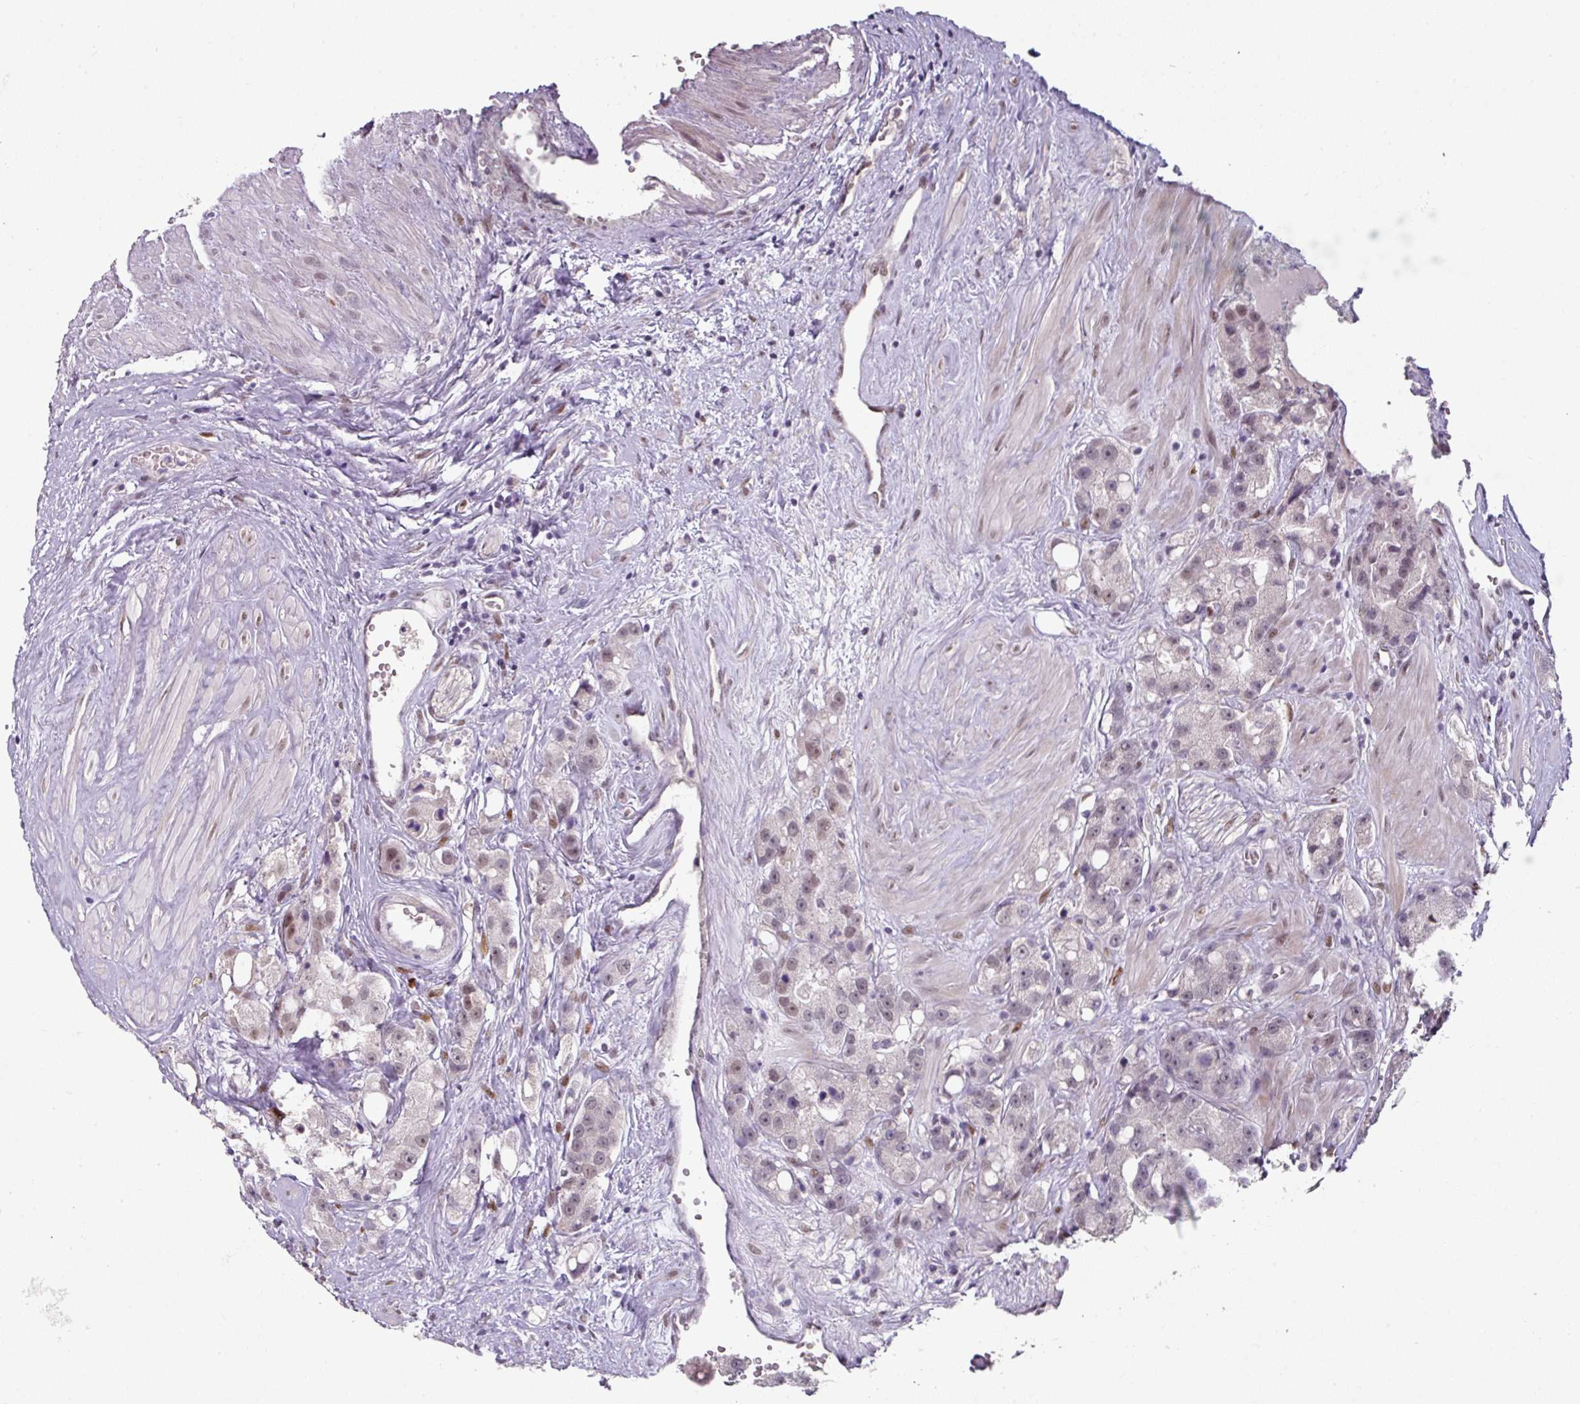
{"staining": {"intensity": "weak", "quantity": ">75%", "location": "nuclear"}, "tissue": "prostate cancer", "cell_type": "Tumor cells", "image_type": "cancer", "snomed": [{"axis": "morphology", "description": "Adenocarcinoma, High grade"}, {"axis": "topography", "description": "Prostate"}], "caption": "Prostate cancer stained for a protein (brown) exhibits weak nuclear positive staining in approximately >75% of tumor cells.", "gene": "ELK1", "patient": {"sex": "male", "age": 74}}